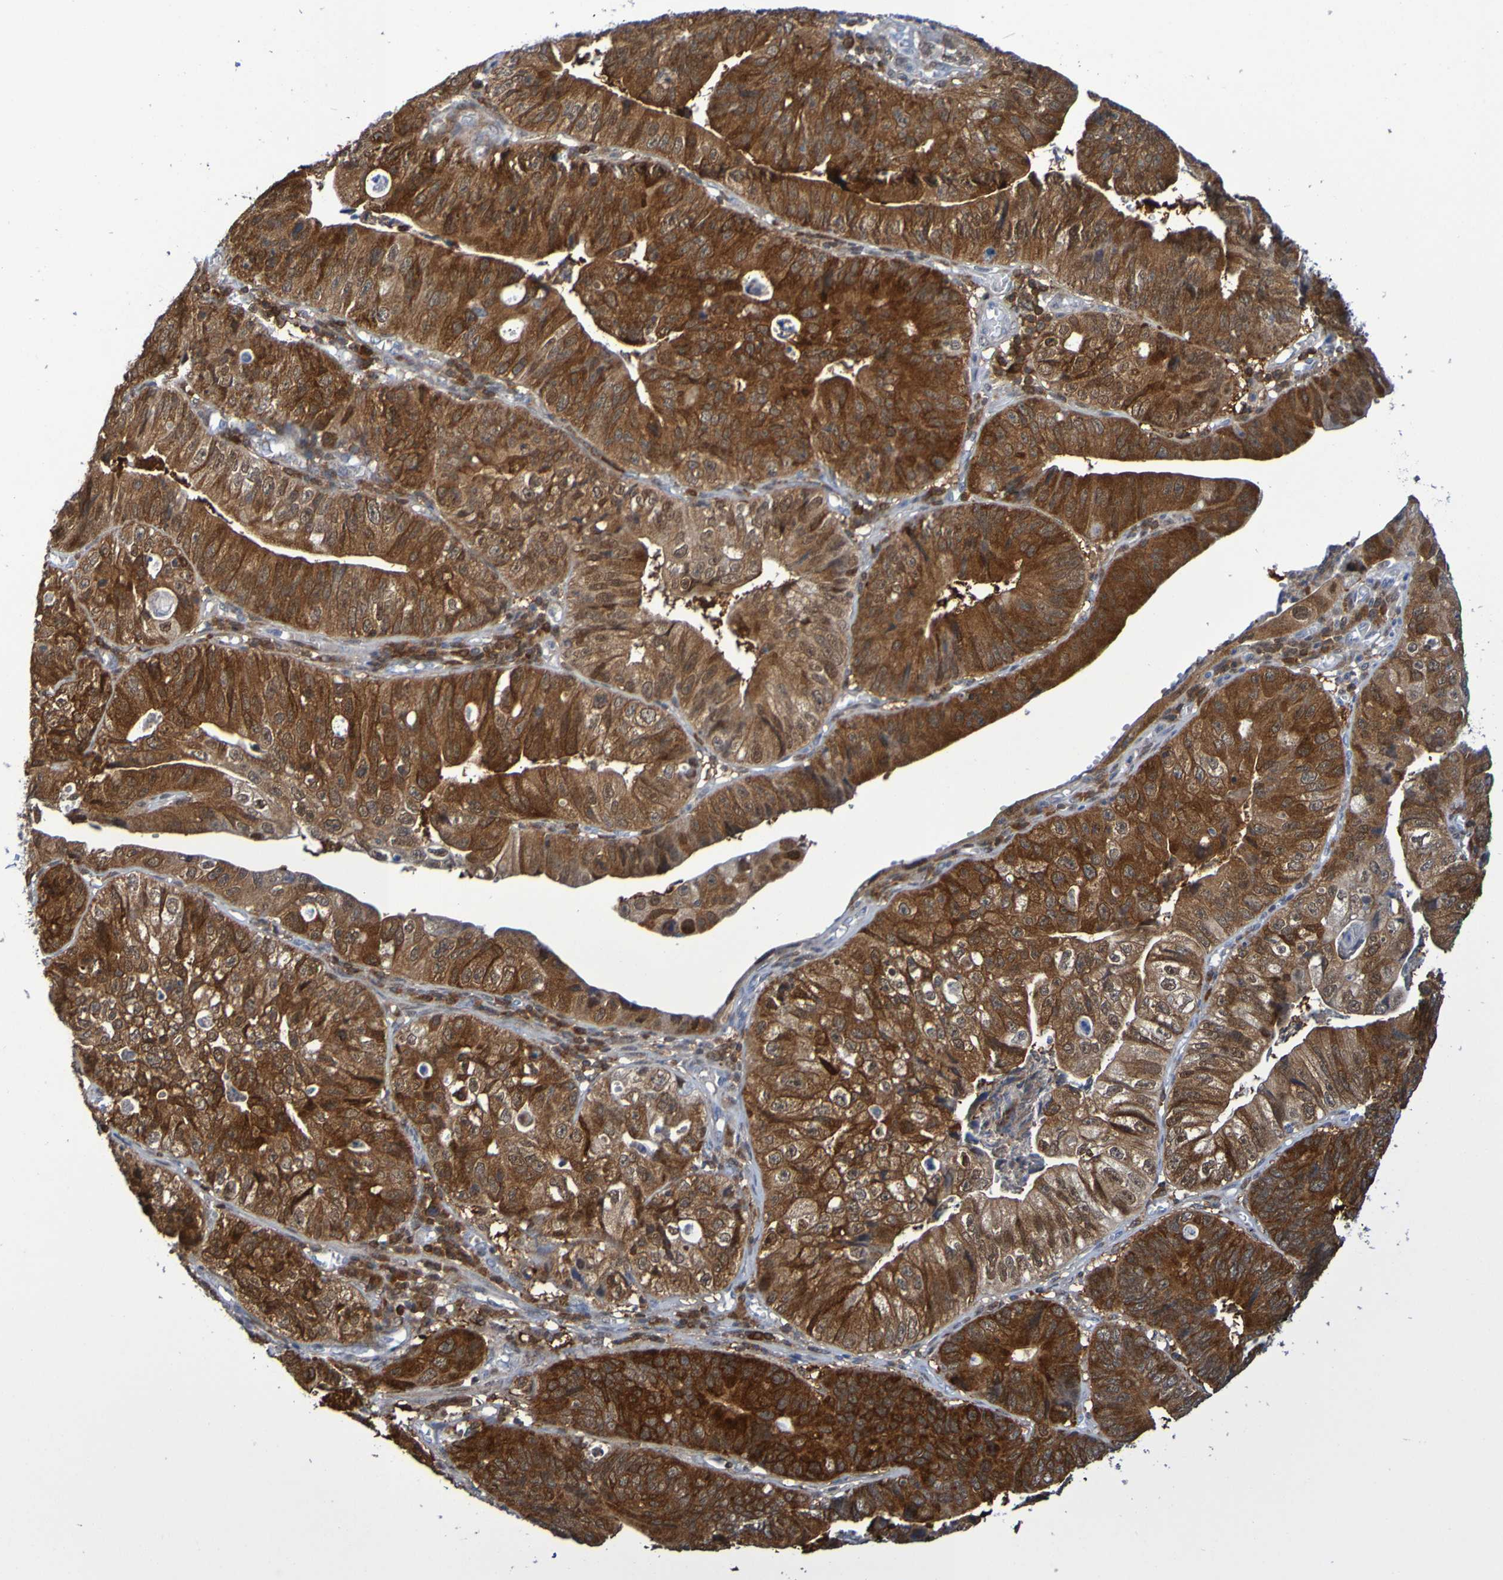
{"staining": {"intensity": "strong", "quantity": "25%-75%", "location": "cytoplasmic/membranous"}, "tissue": "stomach cancer", "cell_type": "Tumor cells", "image_type": "cancer", "snomed": [{"axis": "morphology", "description": "Adenocarcinoma, NOS"}, {"axis": "topography", "description": "Stomach"}], "caption": "A brown stain shows strong cytoplasmic/membranous staining of a protein in human stomach cancer tumor cells.", "gene": "ATIC", "patient": {"sex": "male", "age": 59}}